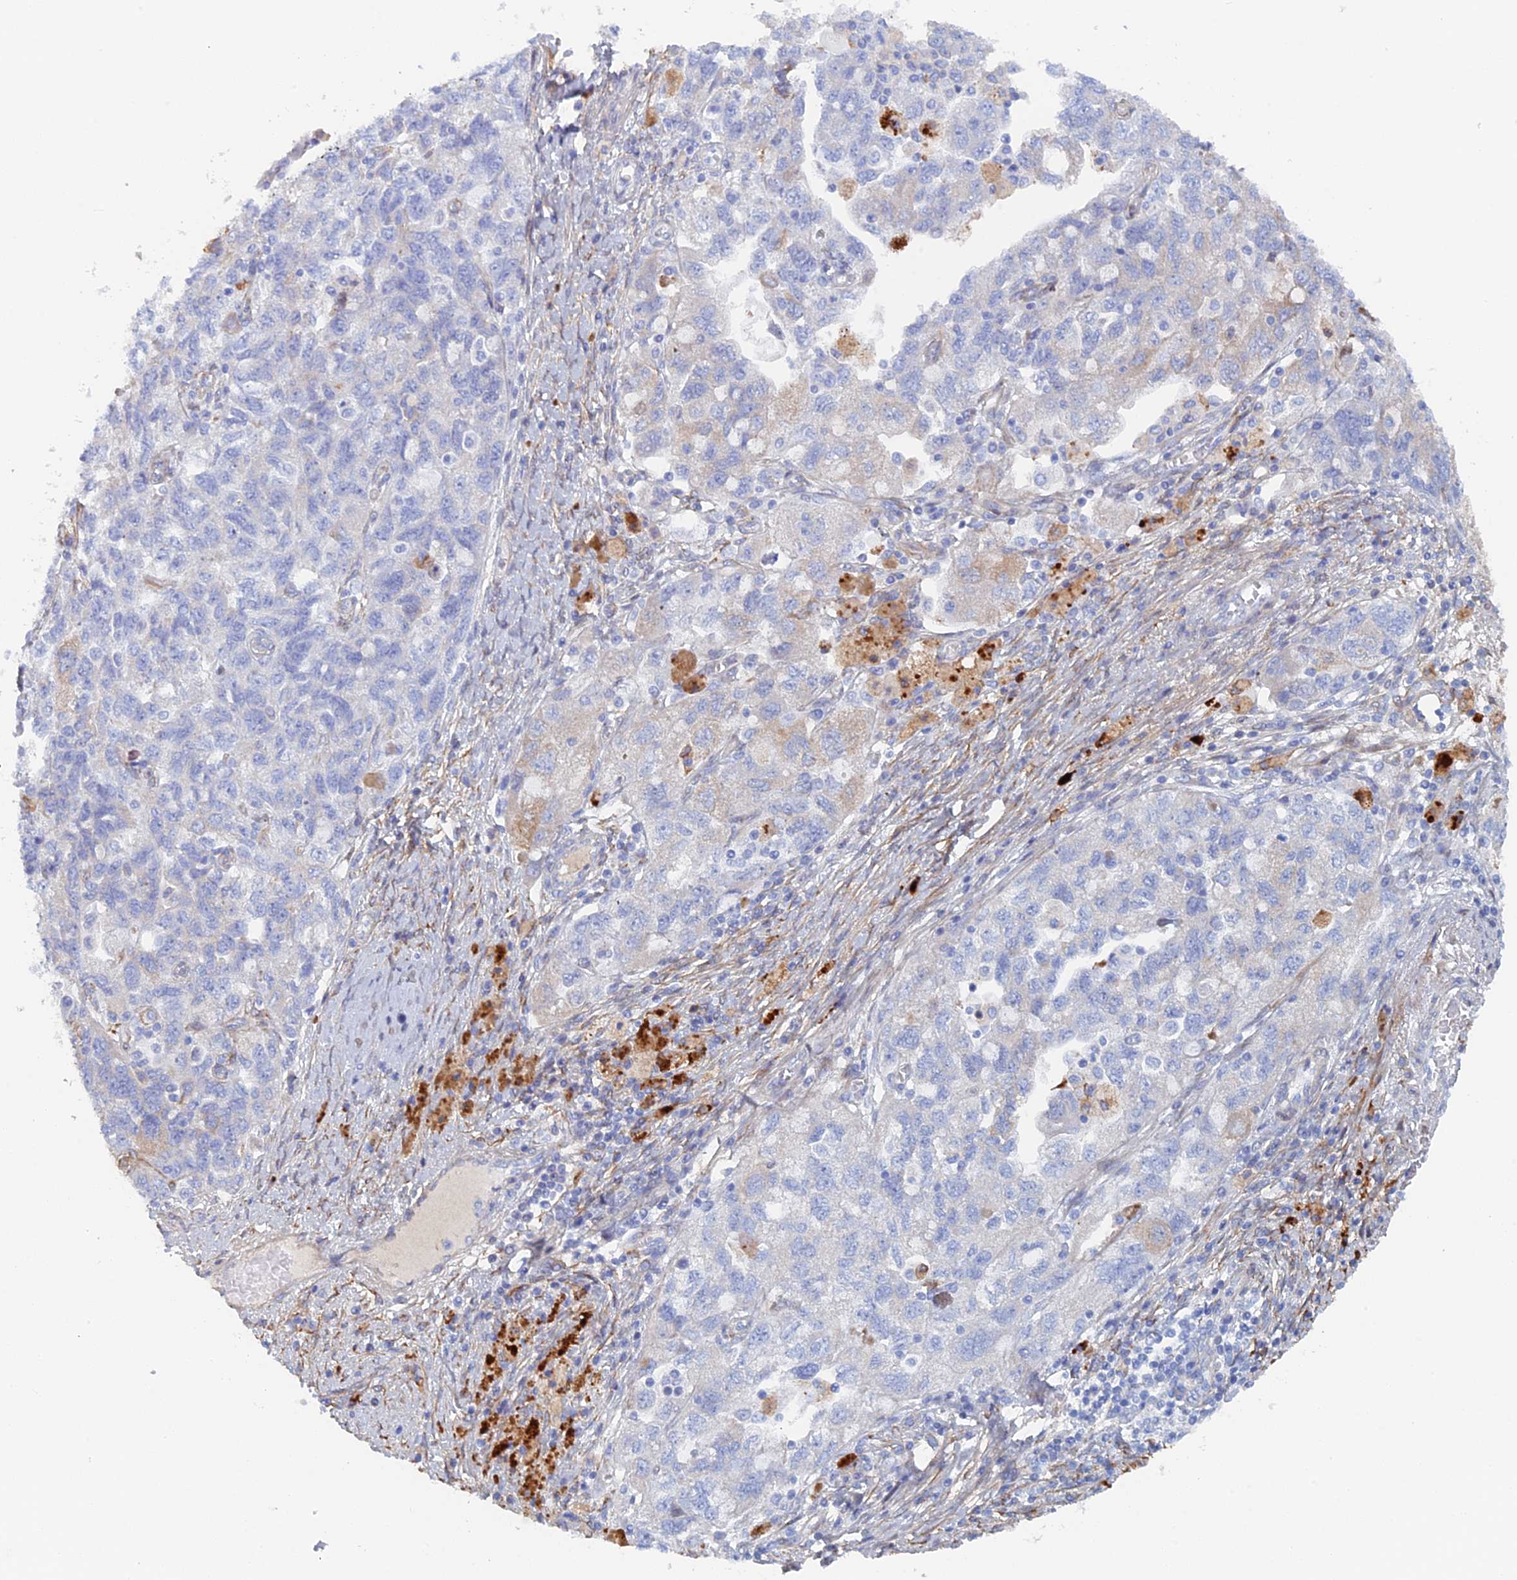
{"staining": {"intensity": "negative", "quantity": "none", "location": "none"}, "tissue": "ovarian cancer", "cell_type": "Tumor cells", "image_type": "cancer", "snomed": [{"axis": "morphology", "description": "Carcinoma, NOS"}, {"axis": "morphology", "description": "Cystadenocarcinoma, serous, NOS"}, {"axis": "topography", "description": "Ovary"}], "caption": "A high-resolution image shows immunohistochemistry staining of ovarian carcinoma, which shows no significant expression in tumor cells.", "gene": "COG7", "patient": {"sex": "female", "age": 69}}